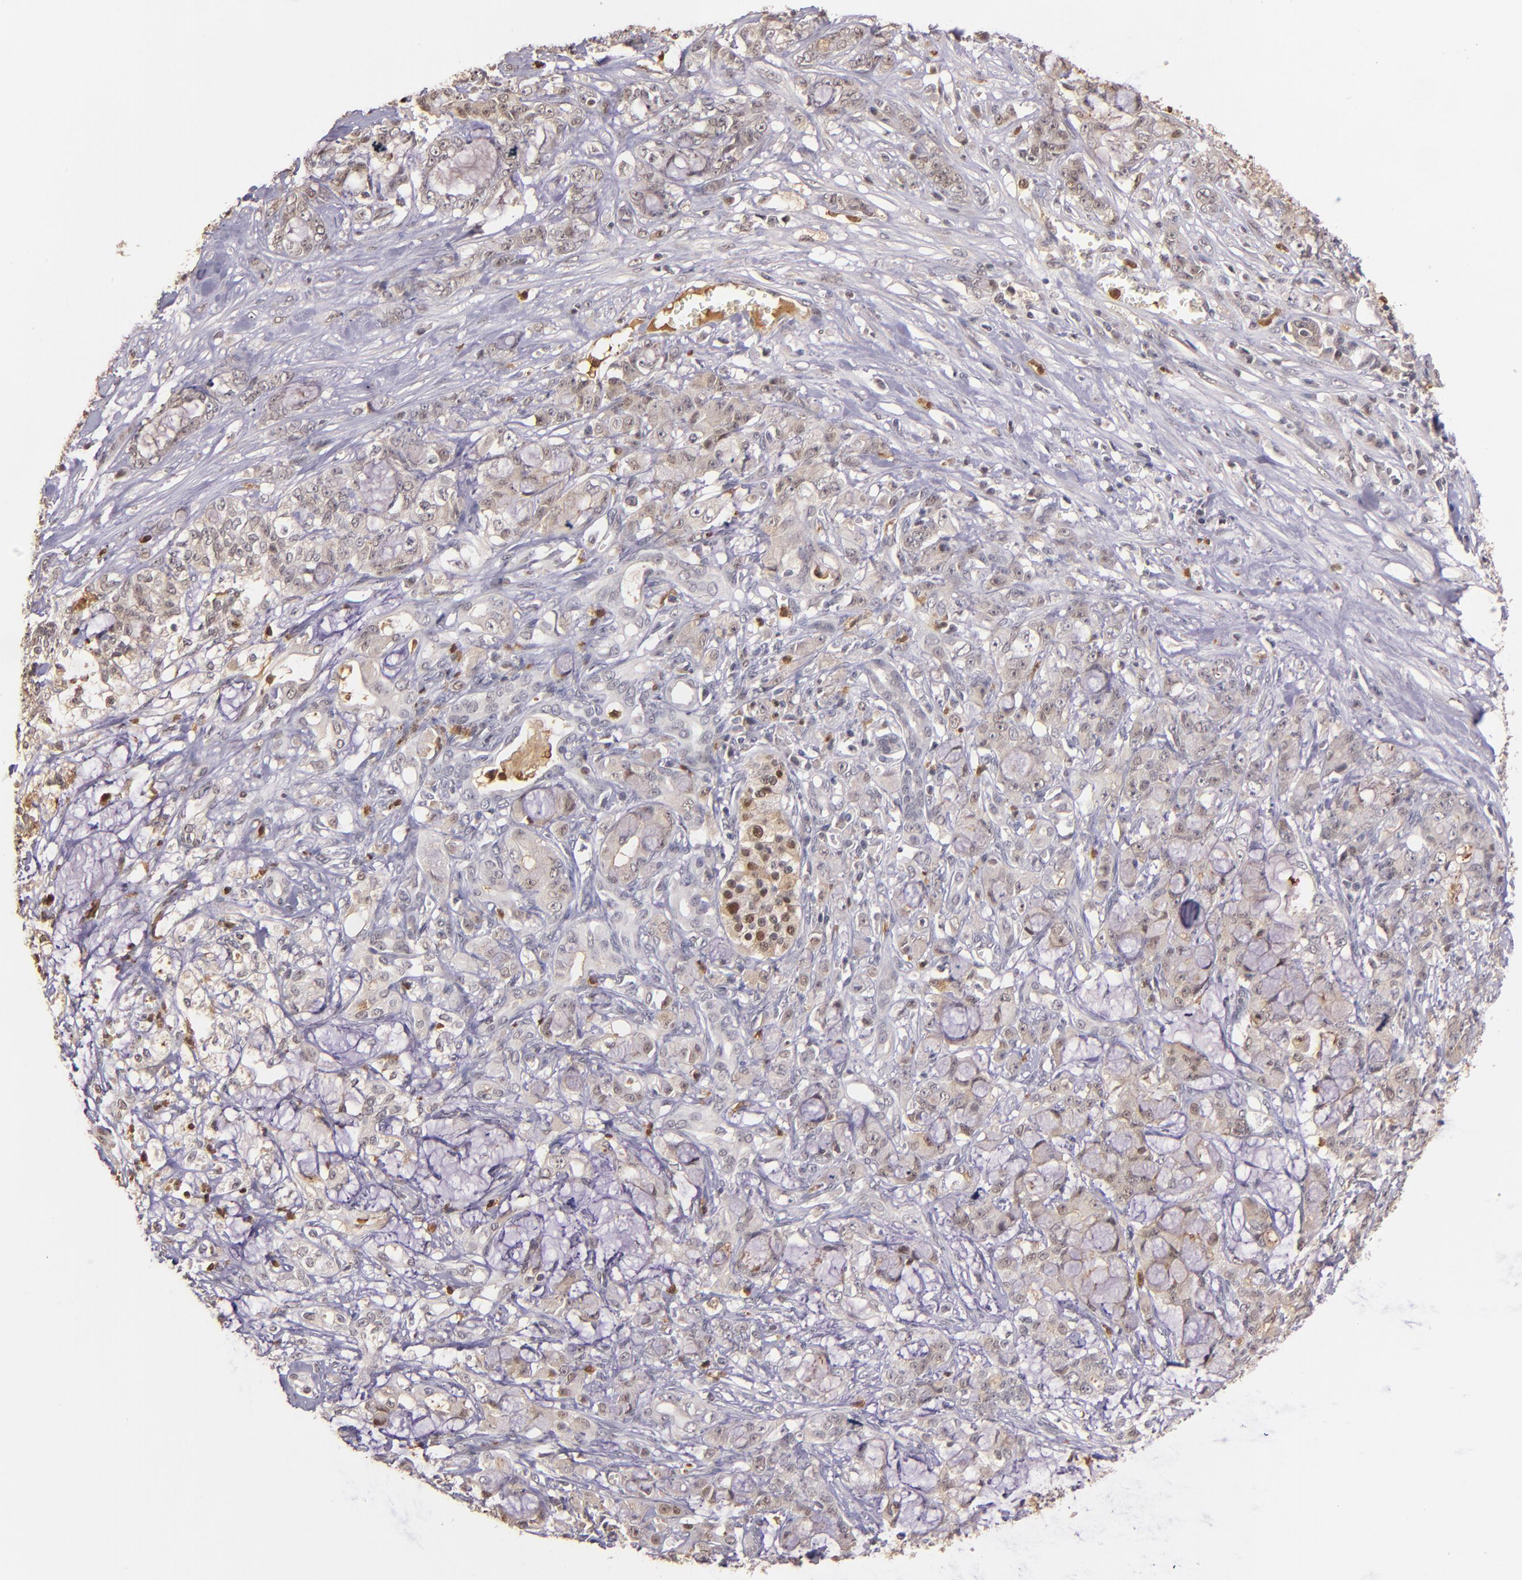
{"staining": {"intensity": "weak", "quantity": ">75%", "location": "cytoplasmic/membranous,nuclear"}, "tissue": "pancreatic cancer", "cell_type": "Tumor cells", "image_type": "cancer", "snomed": [{"axis": "morphology", "description": "Adenocarcinoma, NOS"}, {"axis": "topography", "description": "Pancreas"}], "caption": "There is low levels of weak cytoplasmic/membranous and nuclear expression in tumor cells of pancreatic adenocarcinoma, as demonstrated by immunohistochemical staining (brown color).", "gene": "PTS", "patient": {"sex": "female", "age": 73}}